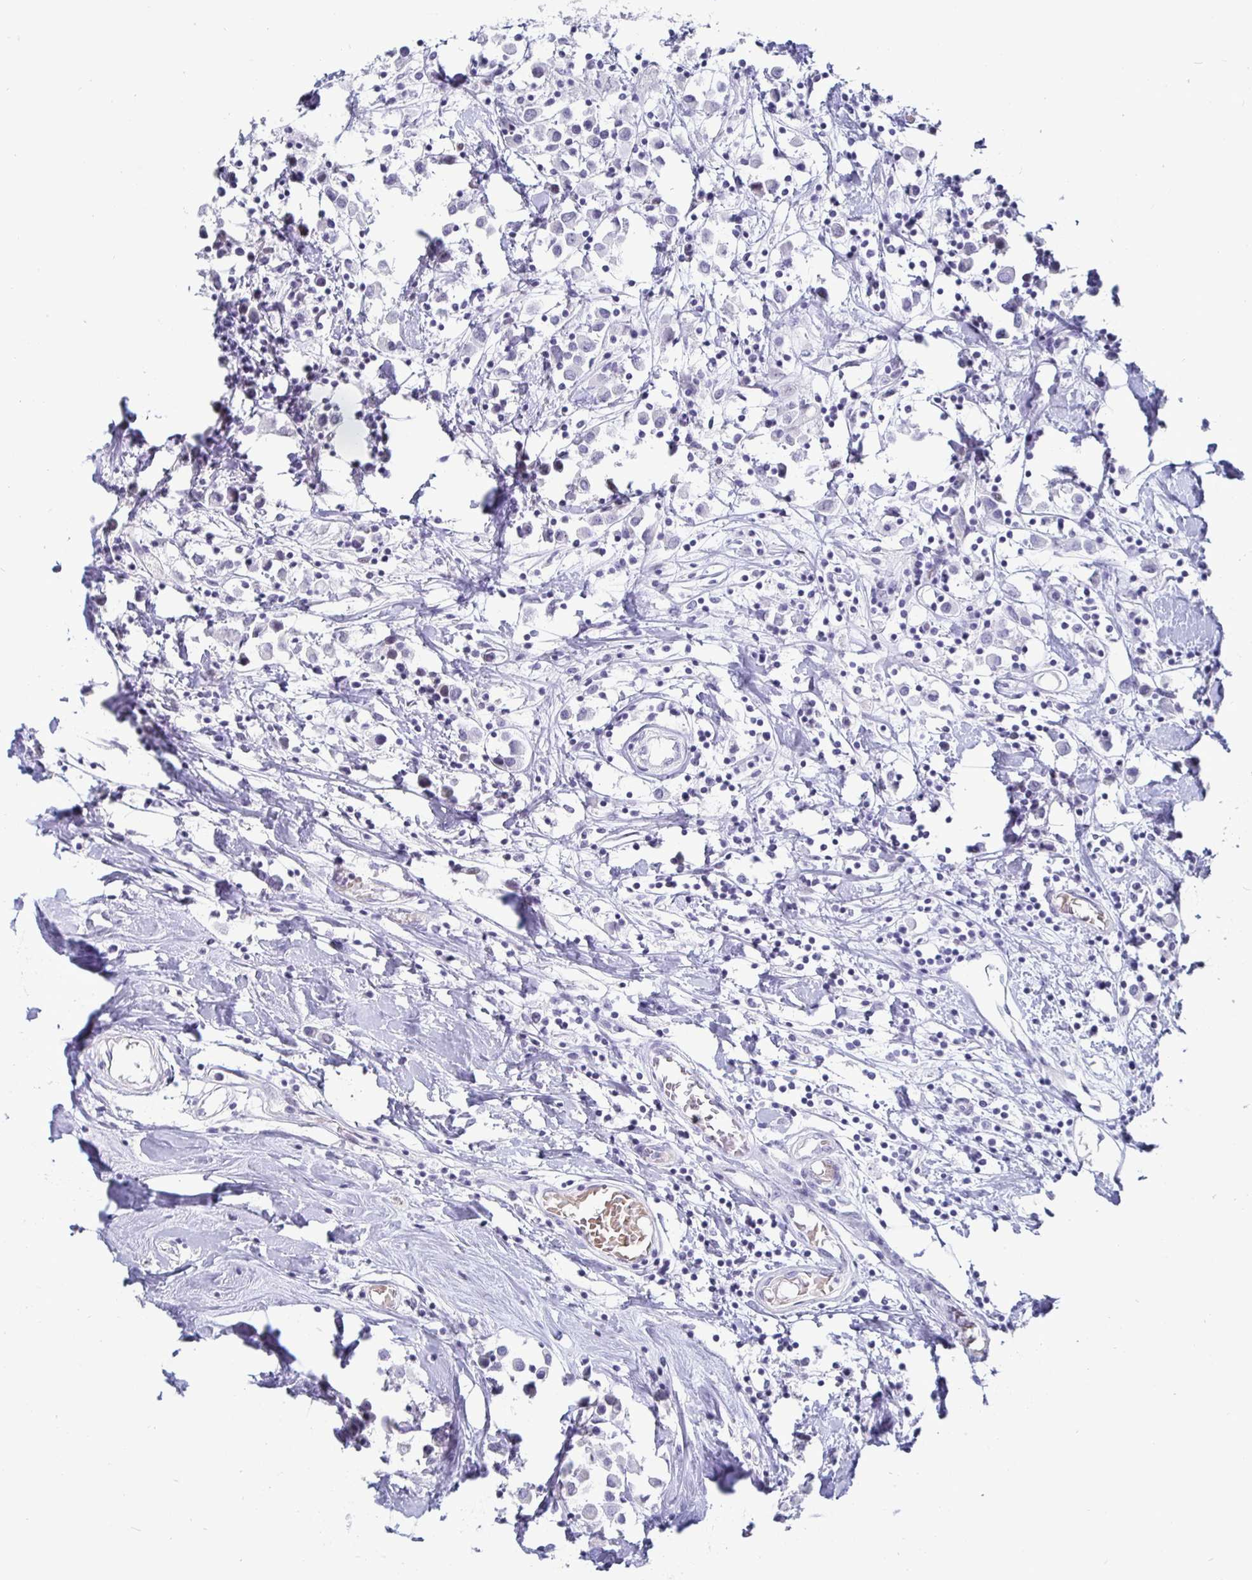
{"staining": {"intensity": "negative", "quantity": "none", "location": "none"}, "tissue": "breast cancer", "cell_type": "Tumor cells", "image_type": "cancer", "snomed": [{"axis": "morphology", "description": "Duct carcinoma"}, {"axis": "topography", "description": "Breast"}], "caption": "Invasive ductal carcinoma (breast) stained for a protein using immunohistochemistry displays no positivity tumor cells.", "gene": "OOSP2", "patient": {"sex": "female", "age": 61}}